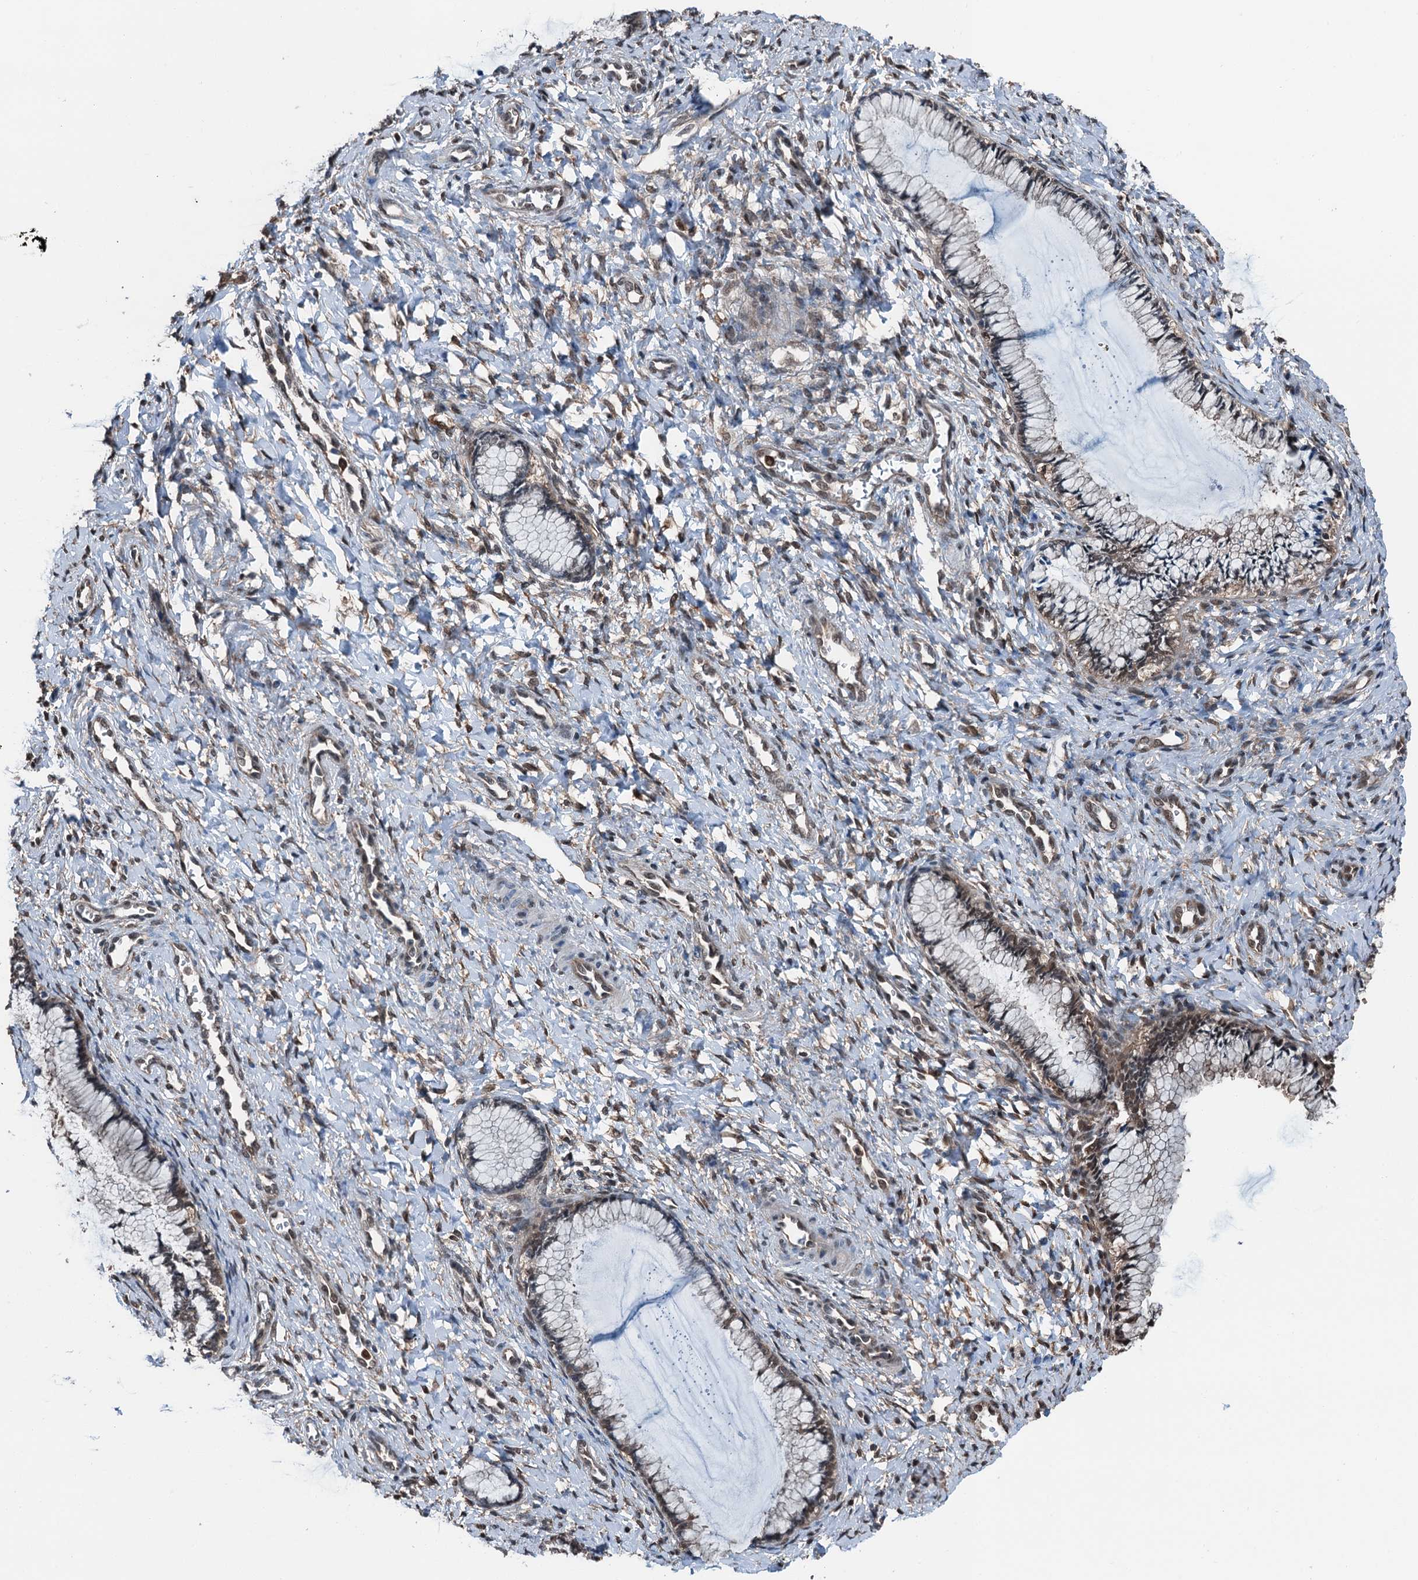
{"staining": {"intensity": "weak", "quantity": "25%-75%", "location": "cytoplasmic/membranous,nuclear"}, "tissue": "cervix", "cell_type": "Glandular cells", "image_type": "normal", "snomed": [{"axis": "morphology", "description": "Normal tissue, NOS"}, {"axis": "morphology", "description": "Adenocarcinoma, NOS"}, {"axis": "topography", "description": "Cervix"}], "caption": "Glandular cells demonstrate weak cytoplasmic/membranous,nuclear positivity in about 25%-75% of cells in normal cervix.", "gene": "RNH1", "patient": {"sex": "female", "age": 29}}